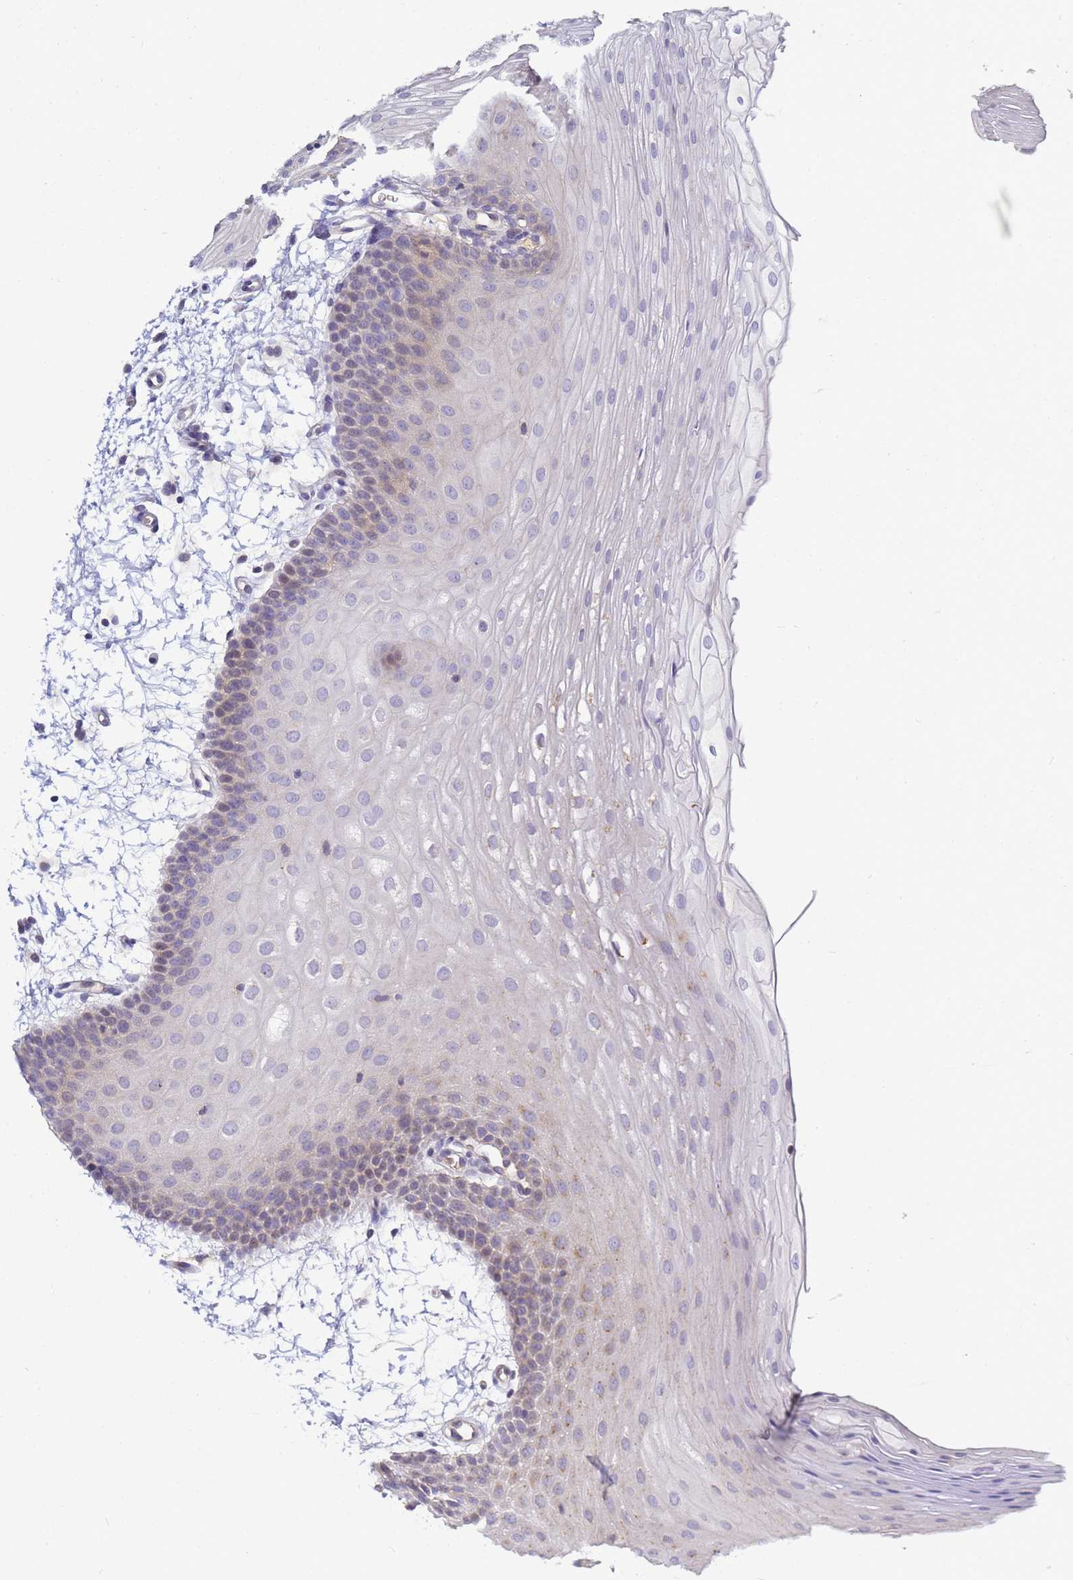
{"staining": {"intensity": "weak", "quantity": "<25%", "location": "cytoplasmic/membranous"}, "tissue": "oral mucosa", "cell_type": "Squamous epithelial cells", "image_type": "normal", "snomed": [{"axis": "morphology", "description": "Normal tissue, NOS"}, {"axis": "topography", "description": "Oral tissue"}], "caption": "This is a photomicrograph of immunohistochemistry staining of unremarkable oral mucosa, which shows no expression in squamous epithelial cells.", "gene": "TBCD", "patient": {"sex": "male", "age": 68}}